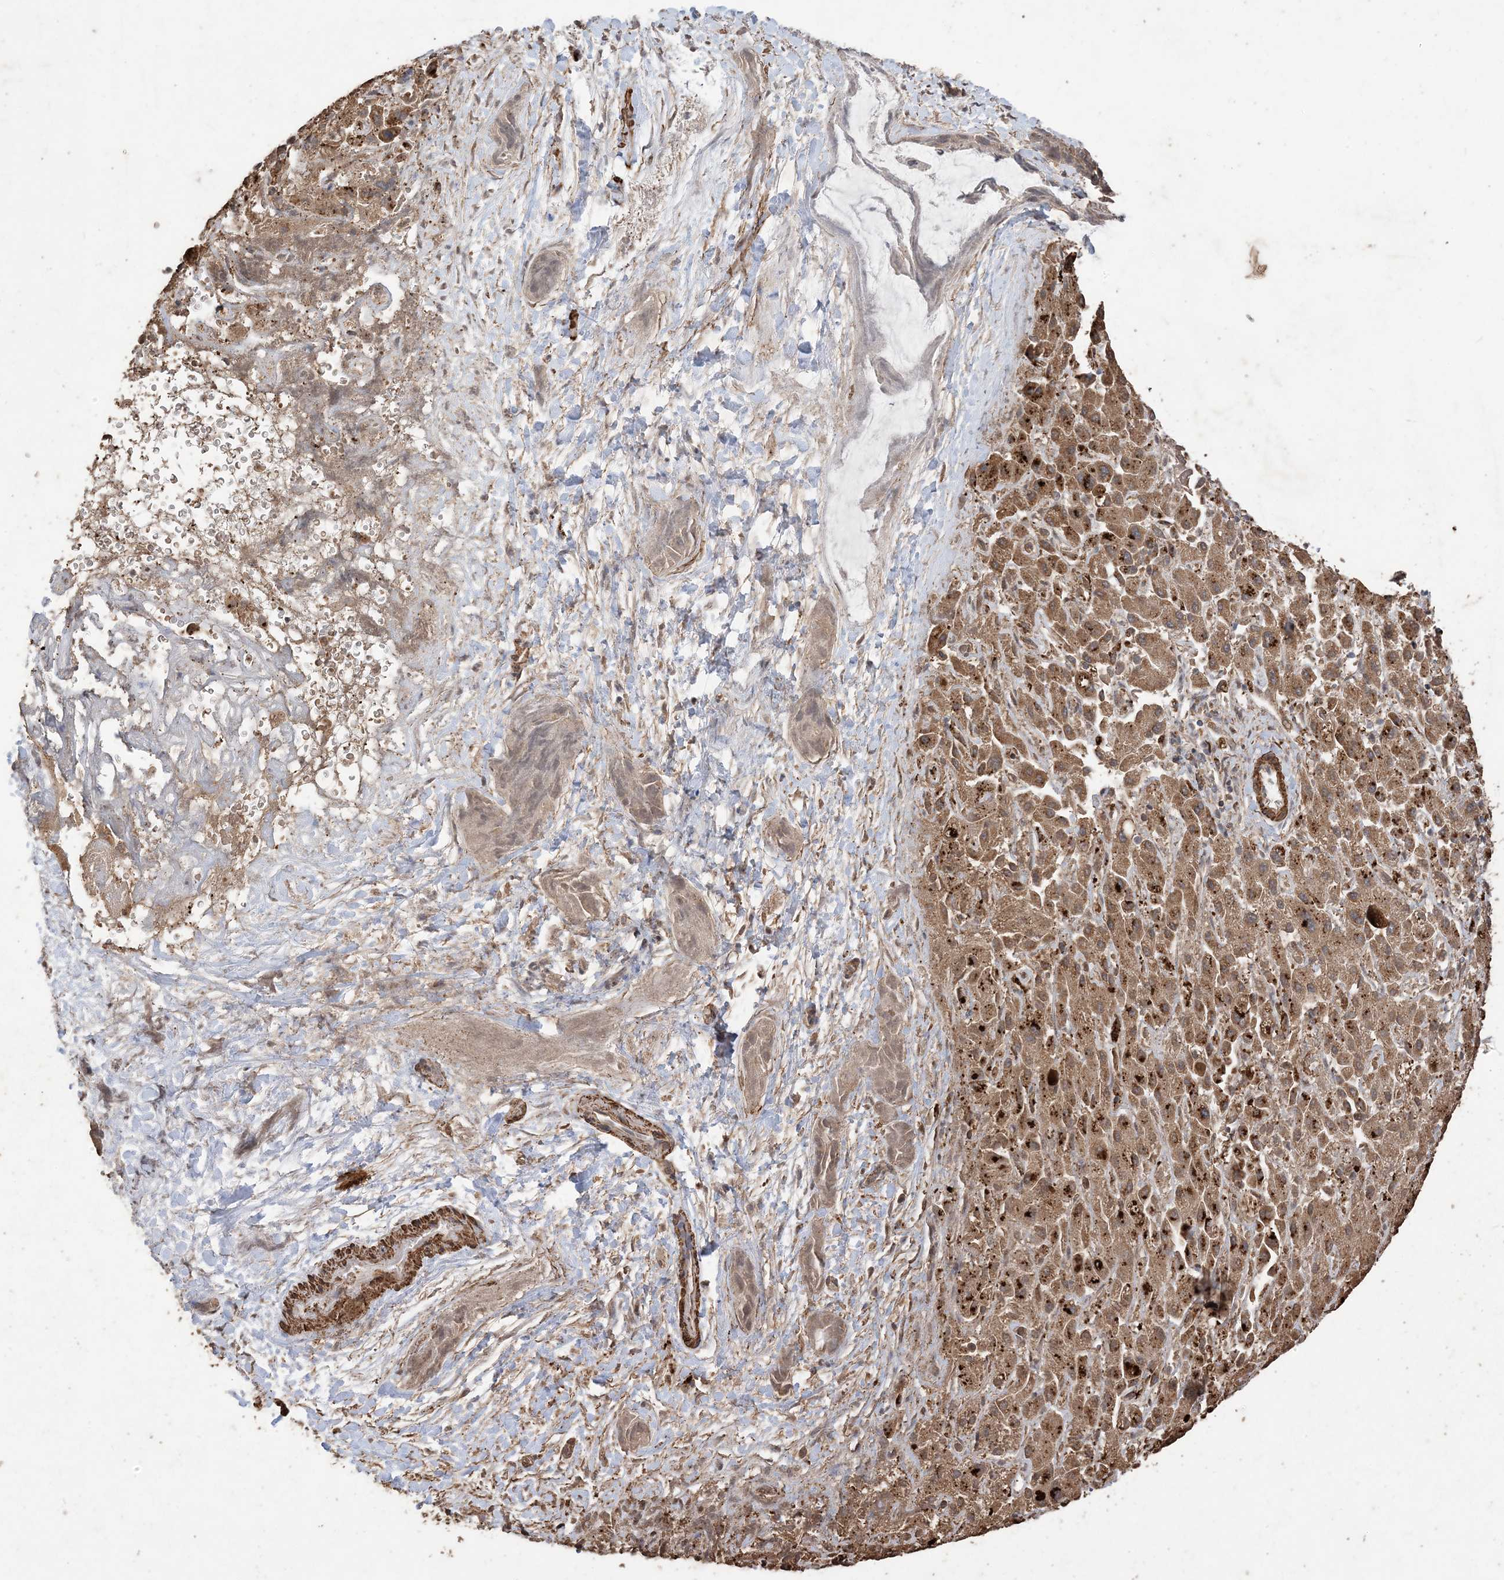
{"staining": {"intensity": "moderate", "quantity": ">75%", "location": "cytoplasmic/membranous"}, "tissue": "liver cancer", "cell_type": "Tumor cells", "image_type": "cancer", "snomed": [{"axis": "morphology", "description": "Cholangiocarcinoma"}, {"axis": "topography", "description": "Liver"}], "caption": "Protein staining of liver cancer tissue exhibits moderate cytoplasmic/membranous expression in about >75% of tumor cells.", "gene": "HPS4", "patient": {"sex": "female", "age": 52}}